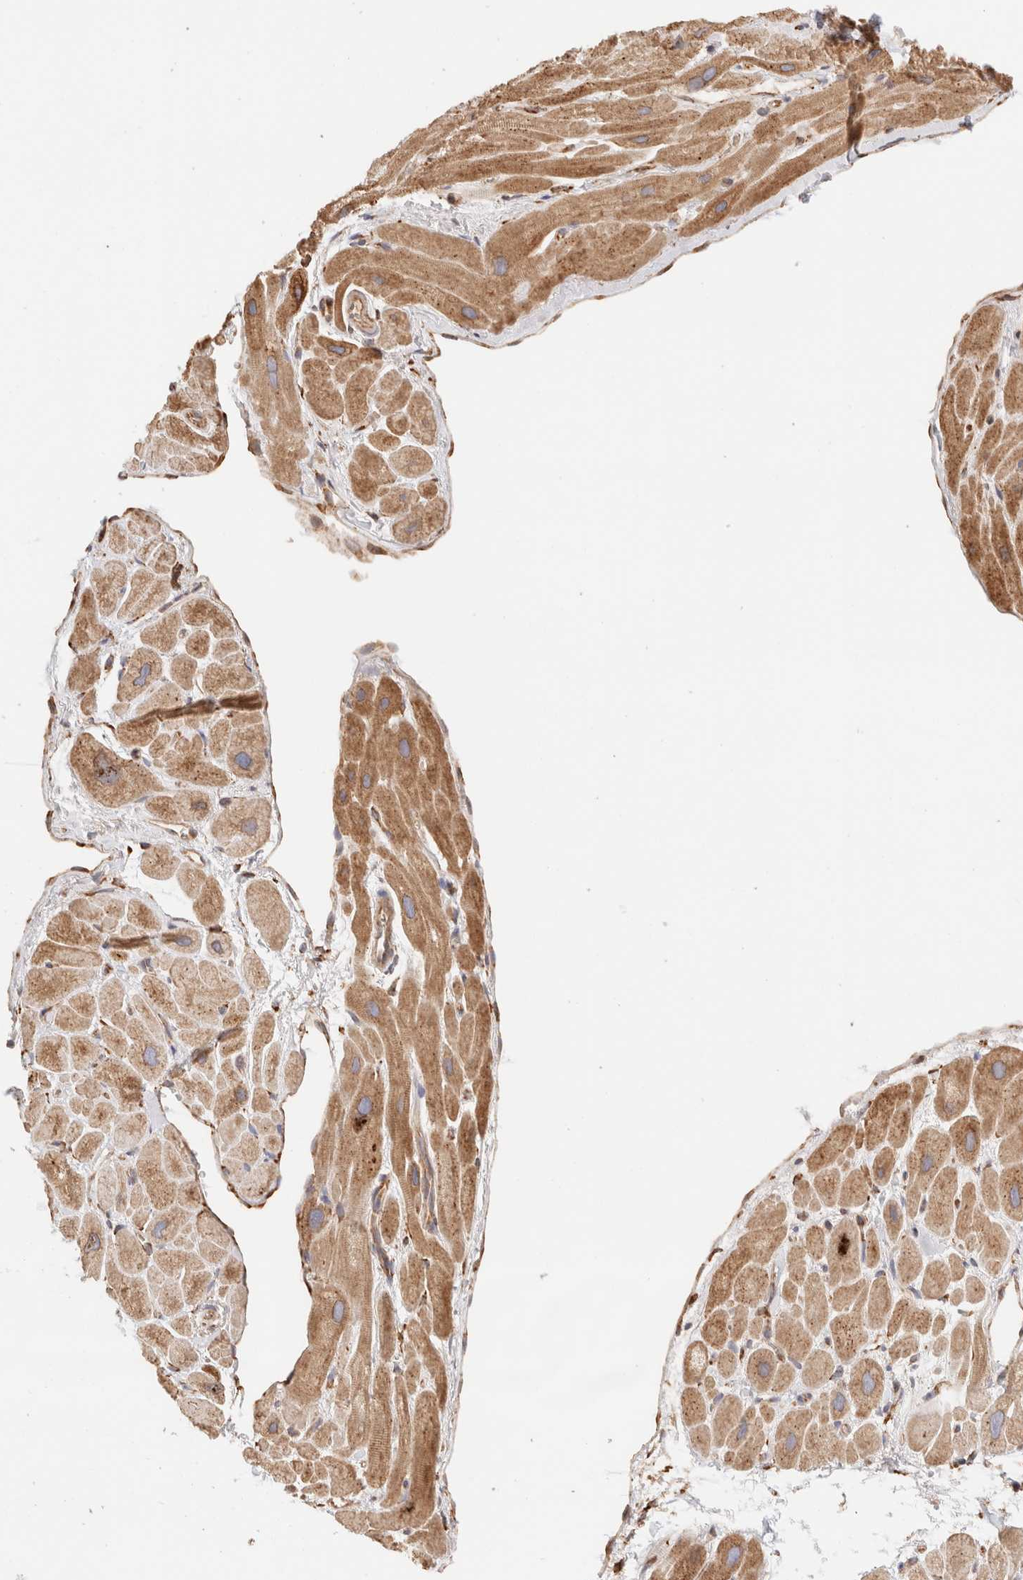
{"staining": {"intensity": "moderate", "quantity": ">75%", "location": "cytoplasmic/membranous"}, "tissue": "heart muscle", "cell_type": "Cardiomyocytes", "image_type": "normal", "snomed": [{"axis": "morphology", "description": "Normal tissue, NOS"}, {"axis": "topography", "description": "Heart"}], "caption": "Immunohistochemical staining of unremarkable human heart muscle exhibits moderate cytoplasmic/membranous protein staining in about >75% of cardiomyocytes. Using DAB (3,3'-diaminobenzidine) (brown) and hematoxylin (blue) stains, captured at high magnification using brightfield microscopy.", "gene": "FER", "patient": {"sex": "male", "age": 49}}